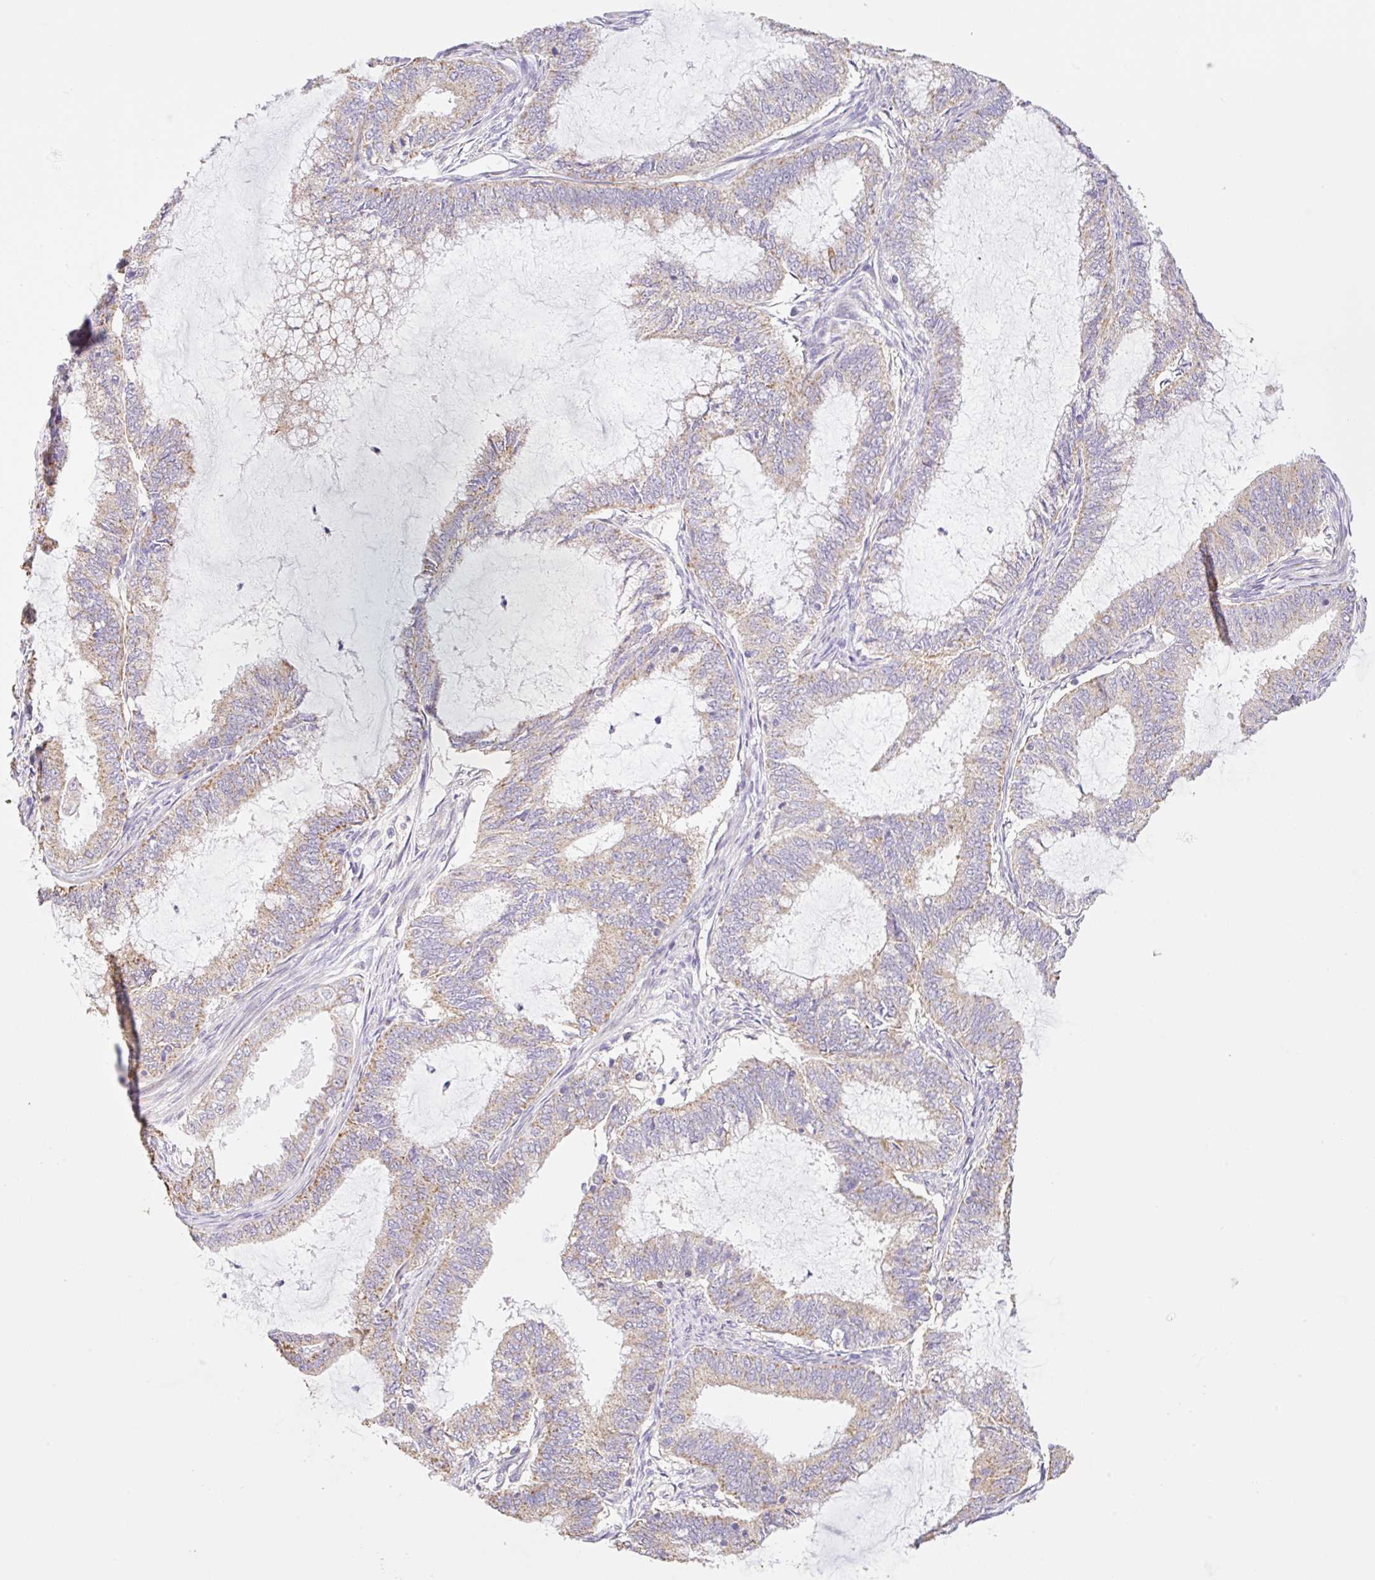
{"staining": {"intensity": "weak", "quantity": ">75%", "location": "cytoplasmic/membranous"}, "tissue": "endometrial cancer", "cell_type": "Tumor cells", "image_type": "cancer", "snomed": [{"axis": "morphology", "description": "Adenocarcinoma, NOS"}, {"axis": "topography", "description": "Endometrium"}], "caption": "Immunohistochemical staining of endometrial cancer displays weak cytoplasmic/membranous protein staining in approximately >75% of tumor cells.", "gene": "COPZ2", "patient": {"sex": "female", "age": 51}}